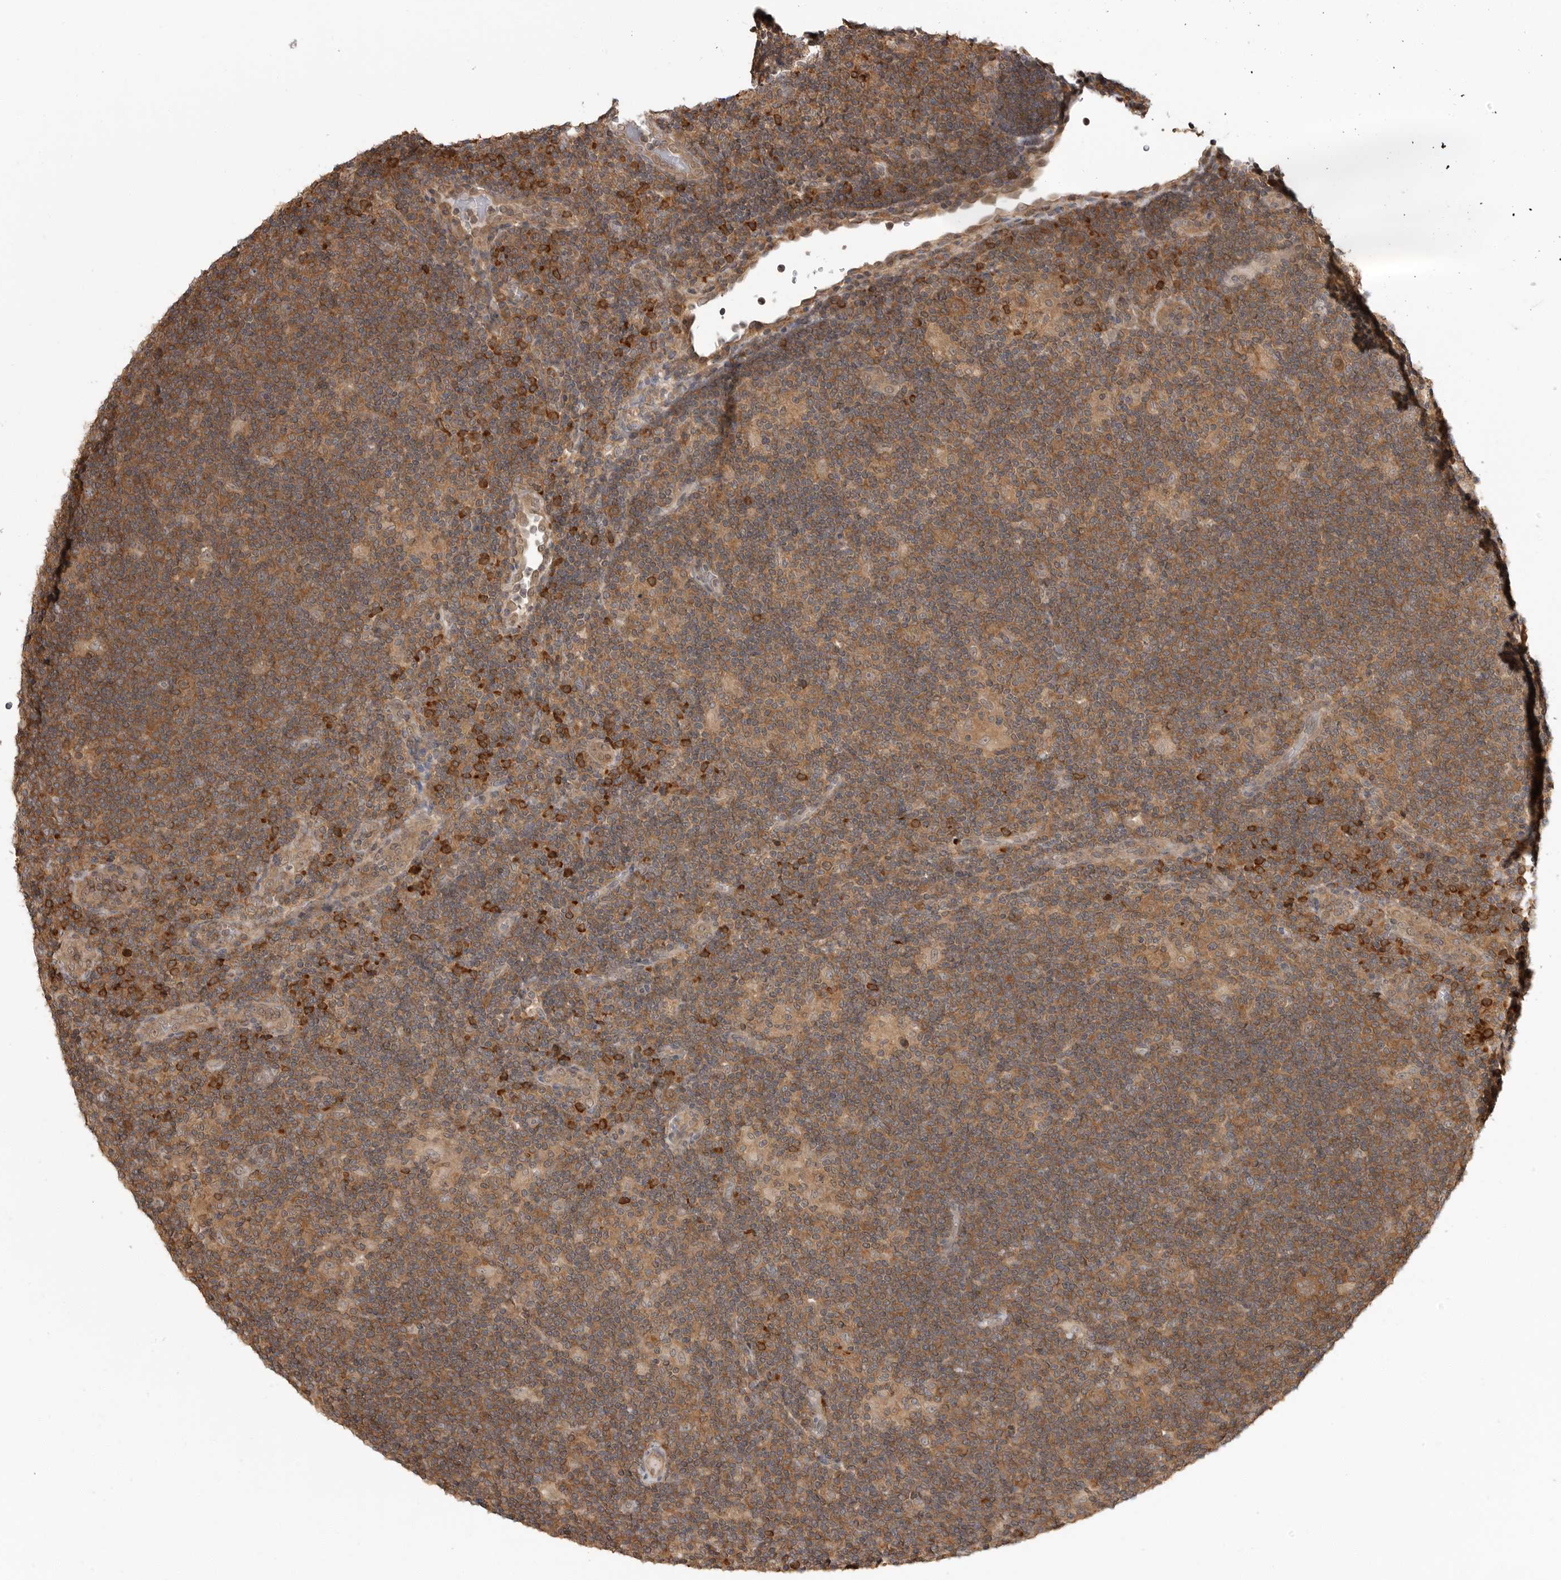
{"staining": {"intensity": "weak", "quantity": "25%-75%", "location": "cytoplasmic/membranous,nuclear"}, "tissue": "lymphoma", "cell_type": "Tumor cells", "image_type": "cancer", "snomed": [{"axis": "morphology", "description": "Hodgkin's disease, NOS"}, {"axis": "topography", "description": "Lymph node"}], "caption": "DAB (3,3'-diaminobenzidine) immunohistochemical staining of human lymphoma reveals weak cytoplasmic/membranous and nuclear protein staining in approximately 25%-75% of tumor cells. The staining was performed using DAB (3,3'-diaminobenzidine) to visualize the protein expression in brown, while the nuclei were stained in blue with hematoxylin (Magnification: 20x).", "gene": "ERN1", "patient": {"sex": "female", "age": 57}}